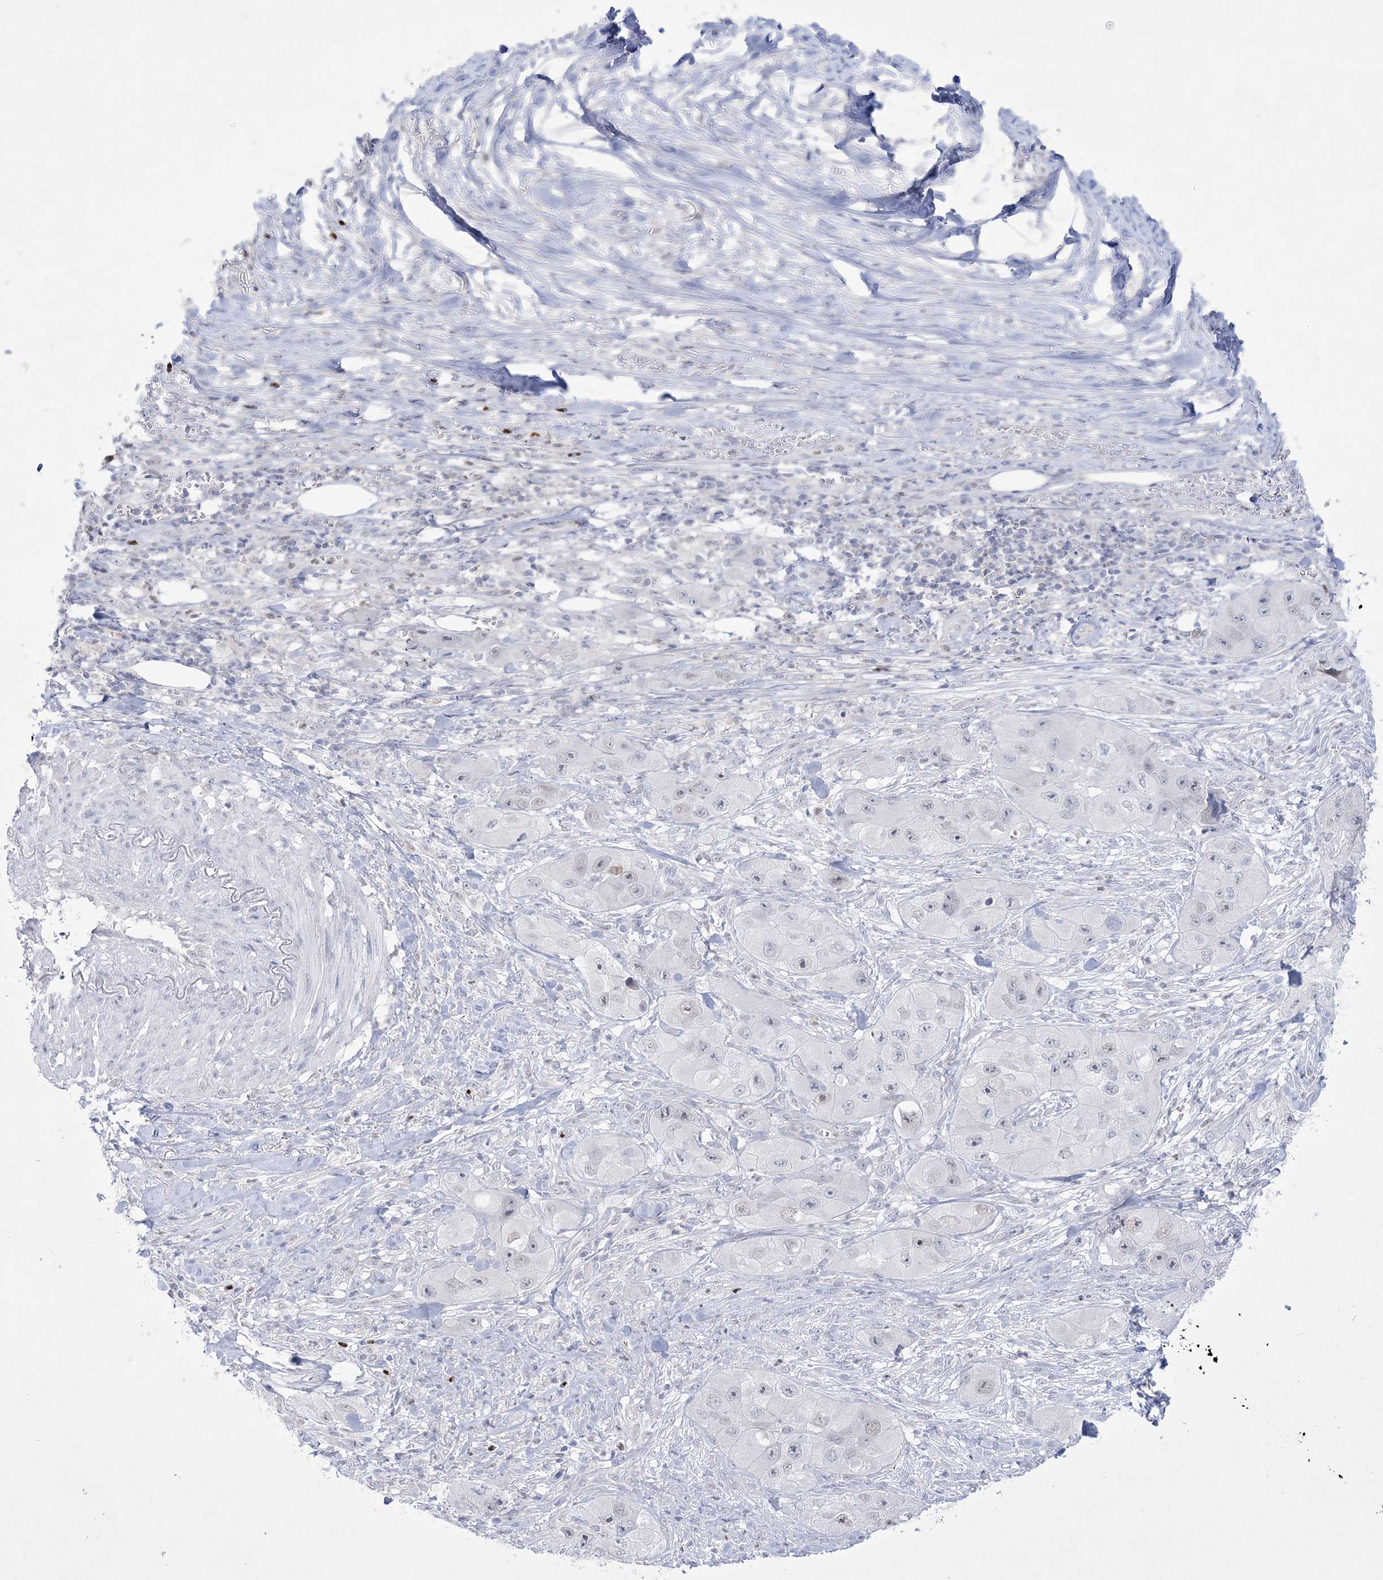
{"staining": {"intensity": "negative", "quantity": "none", "location": "none"}, "tissue": "skin cancer", "cell_type": "Tumor cells", "image_type": "cancer", "snomed": [{"axis": "morphology", "description": "Squamous cell carcinoma, NOS"}, {"axis": "topography", "description": "Skin"}, {"axis": "topography", "description": "Subcutis"}], "caption": "A high-resolution histopathology image shows immunohistochemistry (IHC) staining of skin cancer (squamous cell carcinoma), which displays no significant positivity in tumor cells.", "gene": "WDR27", "patient": {"sex": "male", "age": 73}}